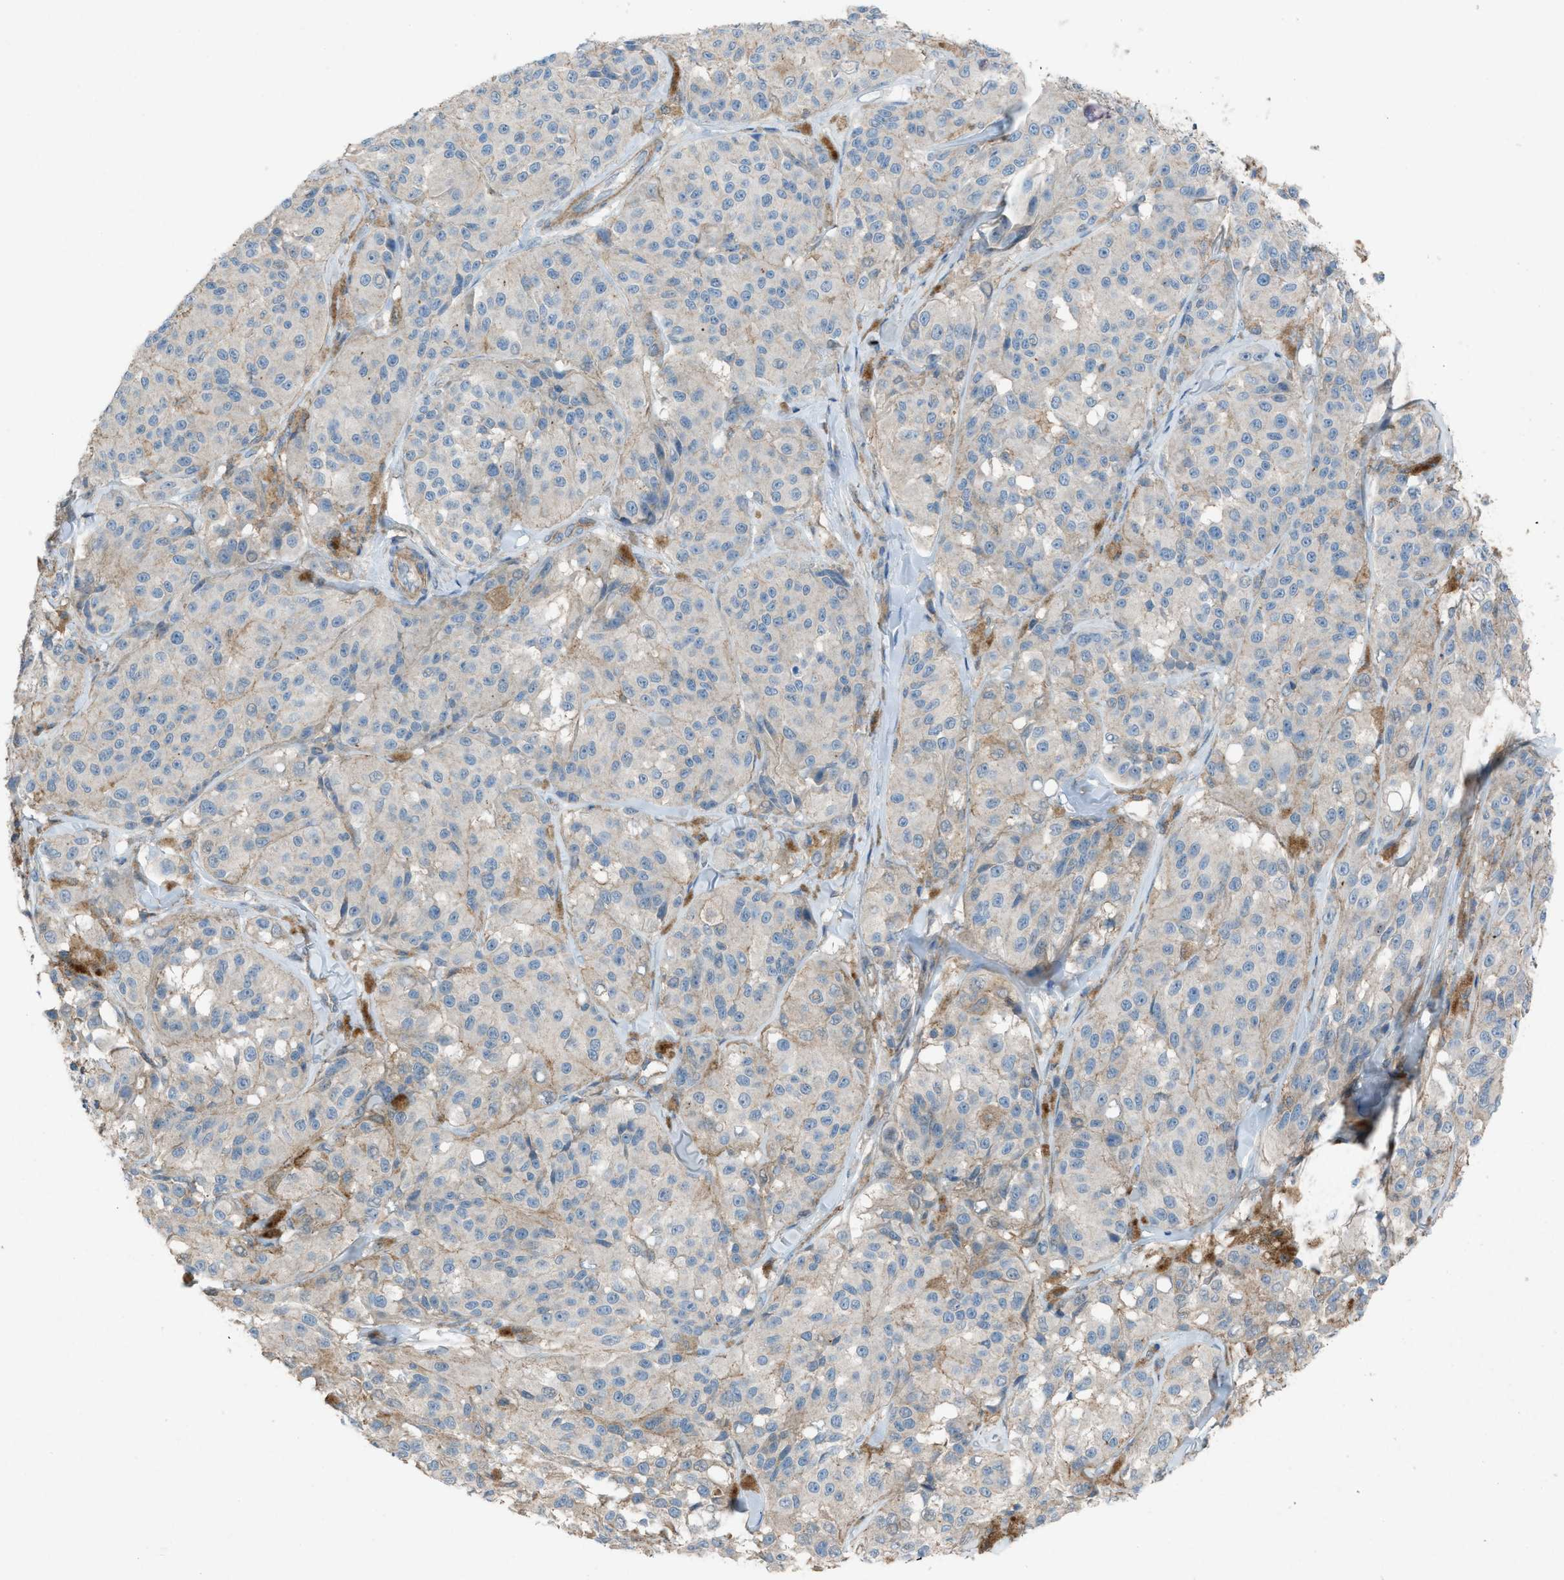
{"staining": {"intensity": "weak", "quantity": "<25%", "location": "cytoplasmic/membranous"}, "tissue": "melanoma", "cell_type": "Tumor cells", "image_type": "cancer", "snomed": [{"axis": "morphology", "description": "Malignant melanoma, NOS"}, {"axis": "topography", "description": "Skin"}], "caption": "Tumor cells are negative for brown protein staining in malignant melanoma.", "gene": "NCK2", "patient": {"sex": "male", "age": 84}}